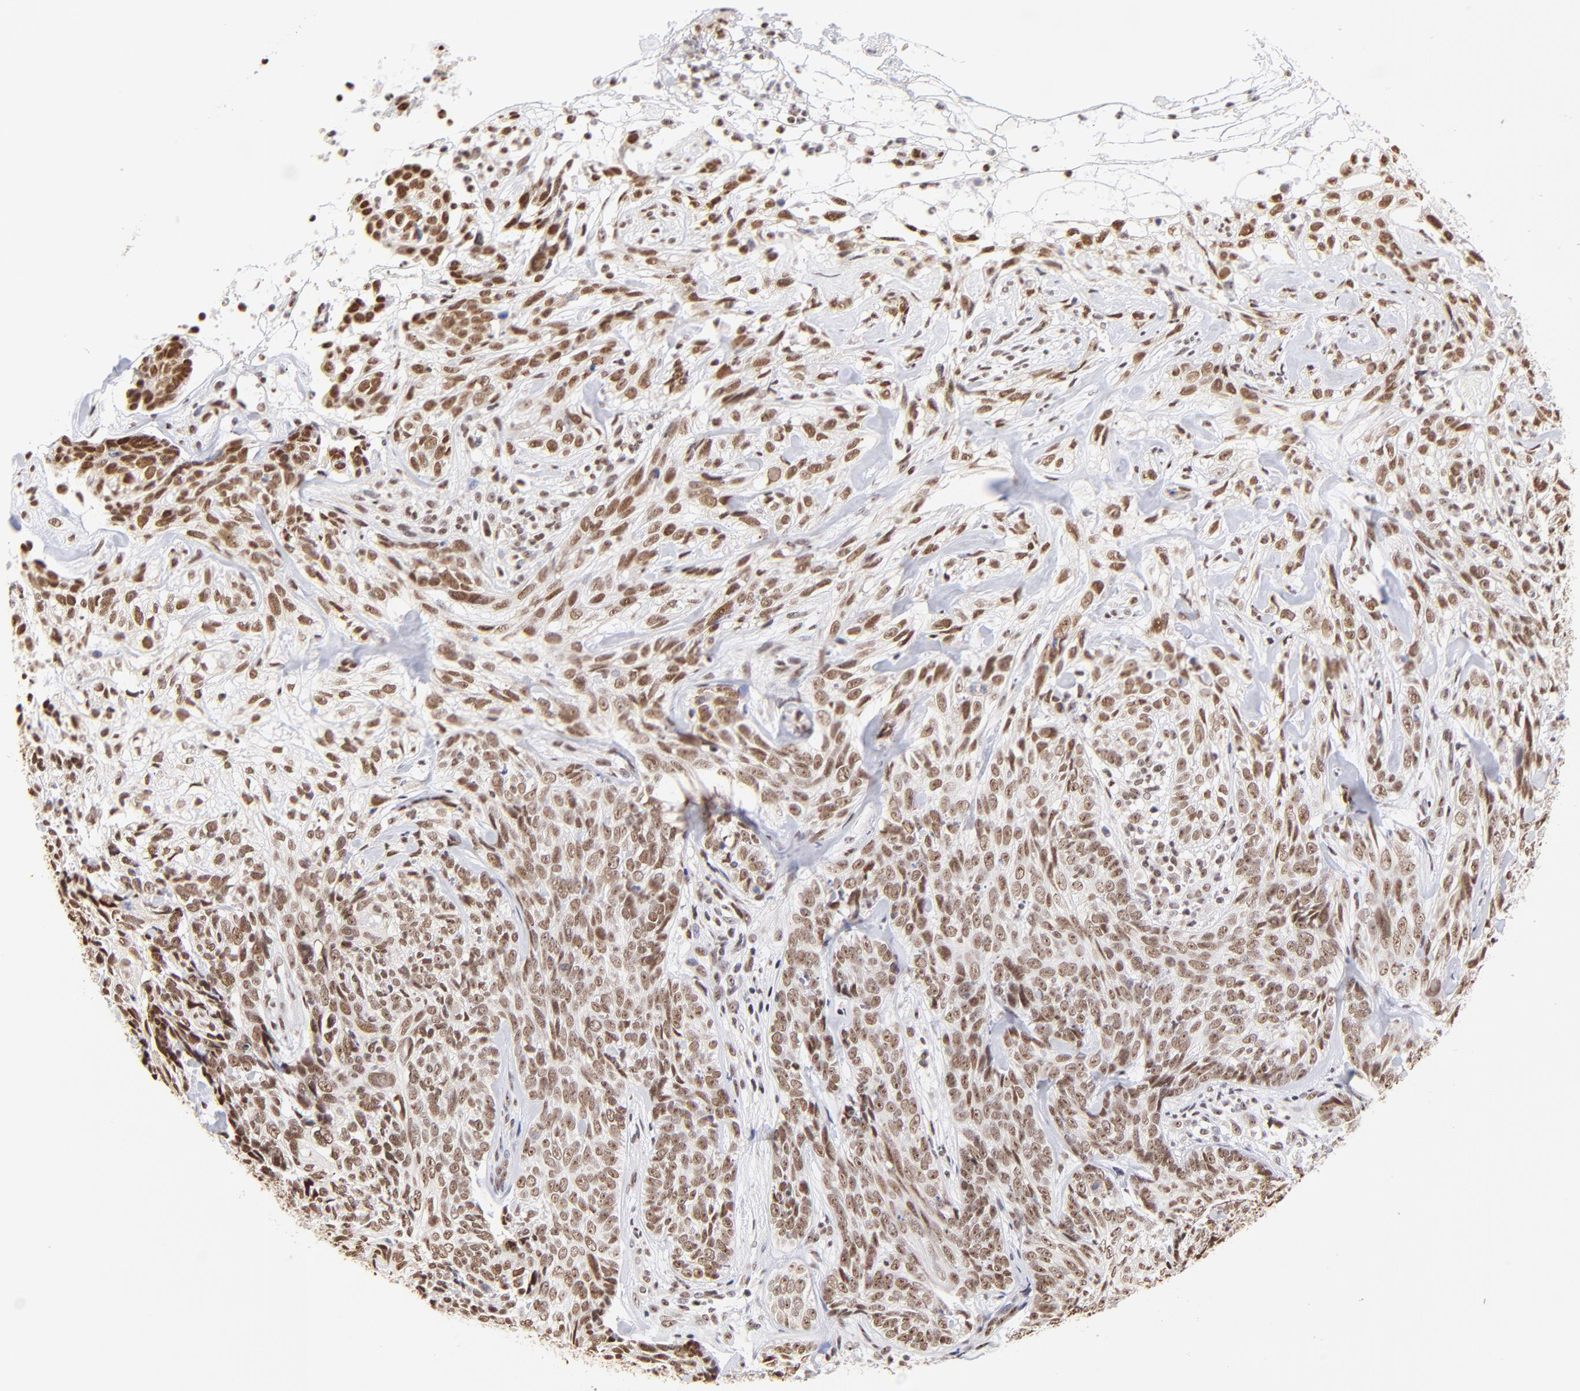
{"staining": {"intensity": "weak", "quantity": ">75%", "location": "nuclear"}, "tissue": "skin cancer", "cell_type": "Tumor cells", "image_type": "cancer", "snomed": [{"axis": "morphology", "description": "Basal cell carcinoma"}, {"axis": "topography", "description": "Skin"}], "caption": "Immunohistochemical staining of human skin cancer (basal cell carcinoma) shows low levels of weak nuclear positivity in about >75% of tumor cells. (DAB (3,3'-diaminobenzidine) IHC, brown staining for protein, blue staining for nuclei).", "gene": "ZNF670", "patient": {"sex": "male", "age": 72}}